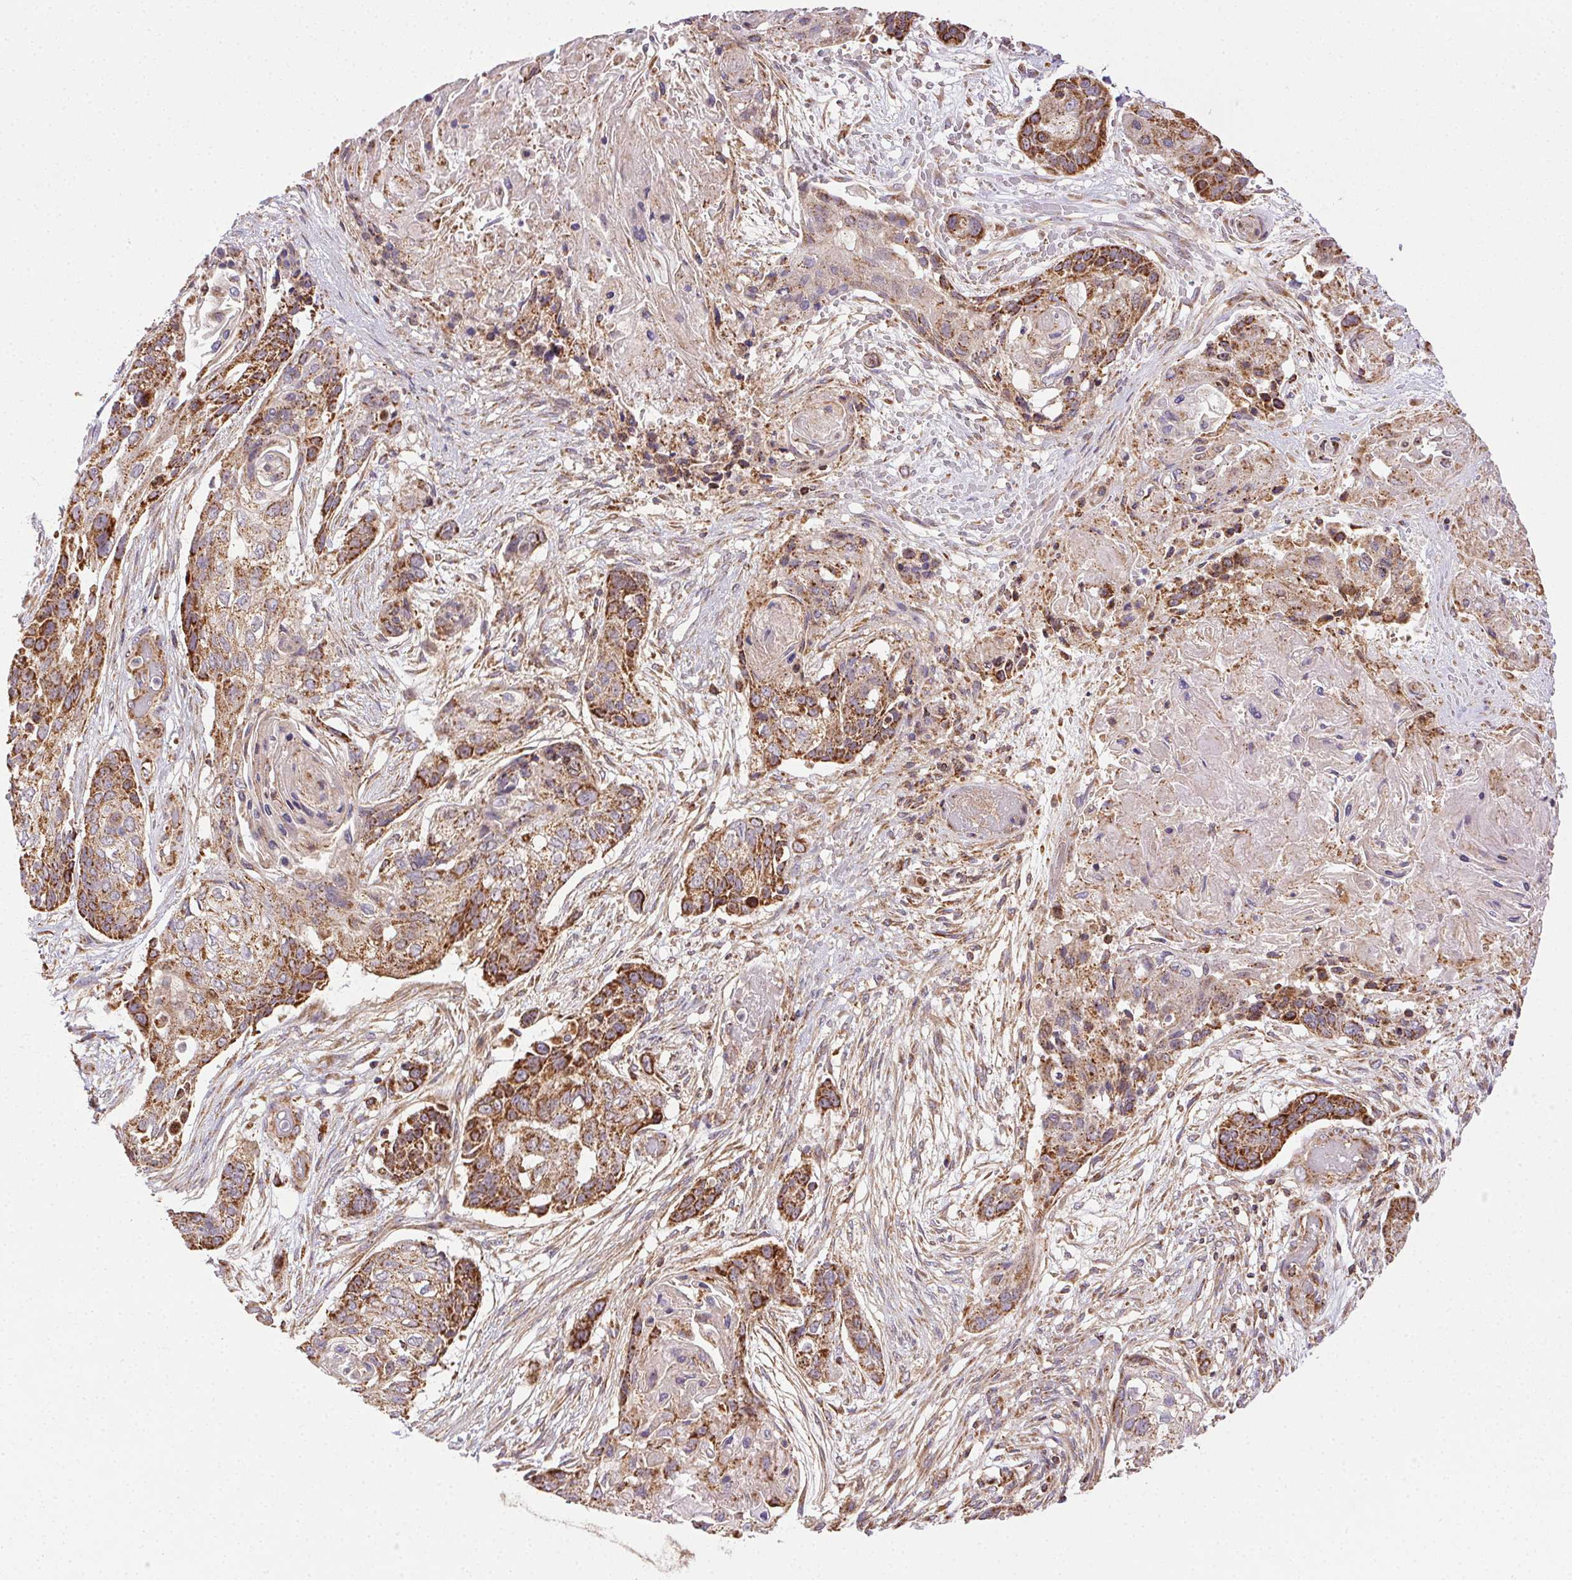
{"staining": {"intensity": "strong", "quantity": ">75%", "location": "cytoplasmic/membranous"}, "tissue": "lung cancer", "cell_type": "Tumor cells", "image_type": "cancer", "snomed": [{"axis": "morphology", "description": "Squamous cell carcinoma, NOS"}, {"axis": "topography", "description": "Lung"}], "caption": "Immunohistochemical staining of lung cancer (squamous cell carcinoma) reveals strong cytoplasmic/membranous protein expression in approximately >75% of tumor cells.", "gene": "CLPB", "patient": {"sex": "male", "age": 69}}